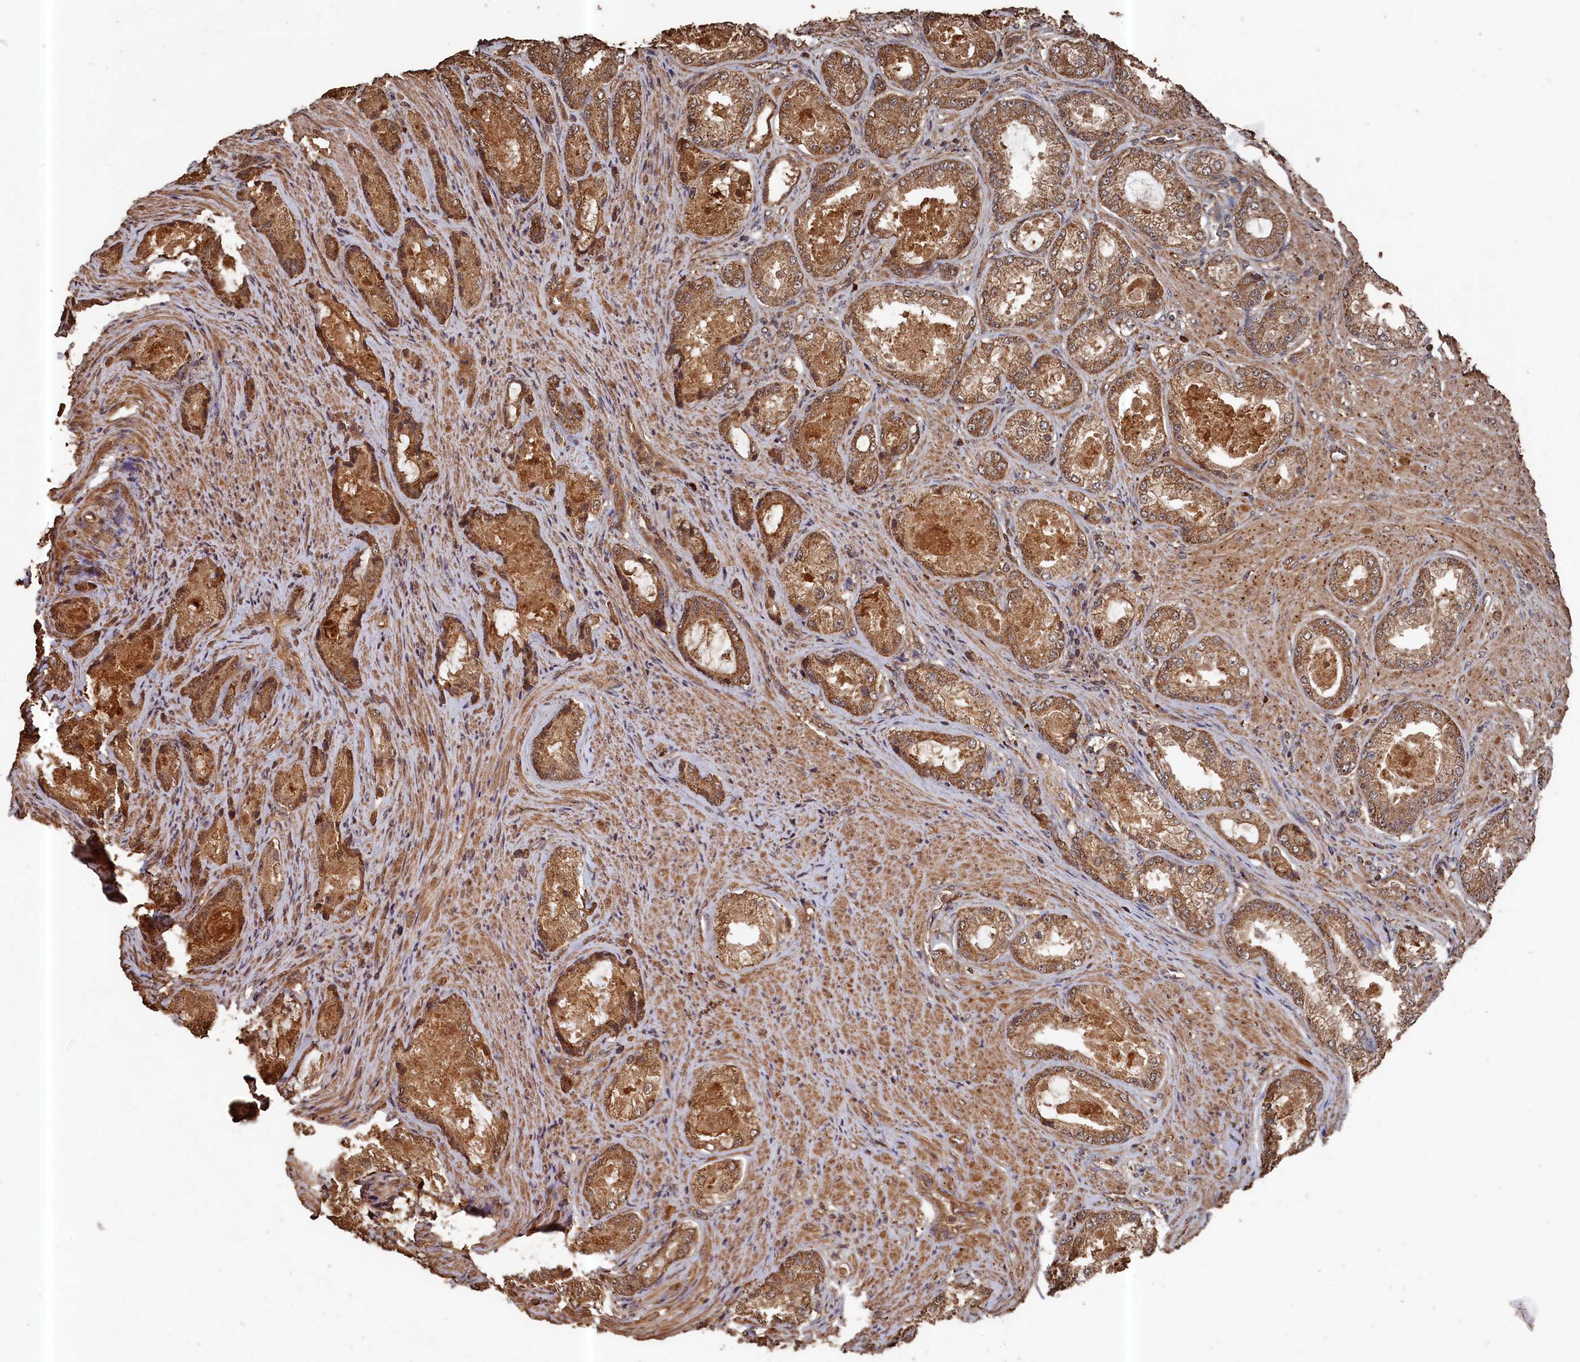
{"staining": {"intensity": "moderate", "quantity": ">75%", "location": "cytoplasmic/membranous"}, "tissue": "prostate cancer", "cell_type": "Tumor cells", "image_type": "cancer", "snomed": [{"axis": "morphology", "description": "Adenocarcinoma, Low grade"}, {"axis": "topography", "description": "Prostate"}], "caption": "Tumor cells display medium levels of moderate cytoplasmic/membranous expression in about >75% of cells in prostate adenocarcinoma (low-grade).", "gene": "SNX33", "patient": {"sex": "male", "age": 68}}